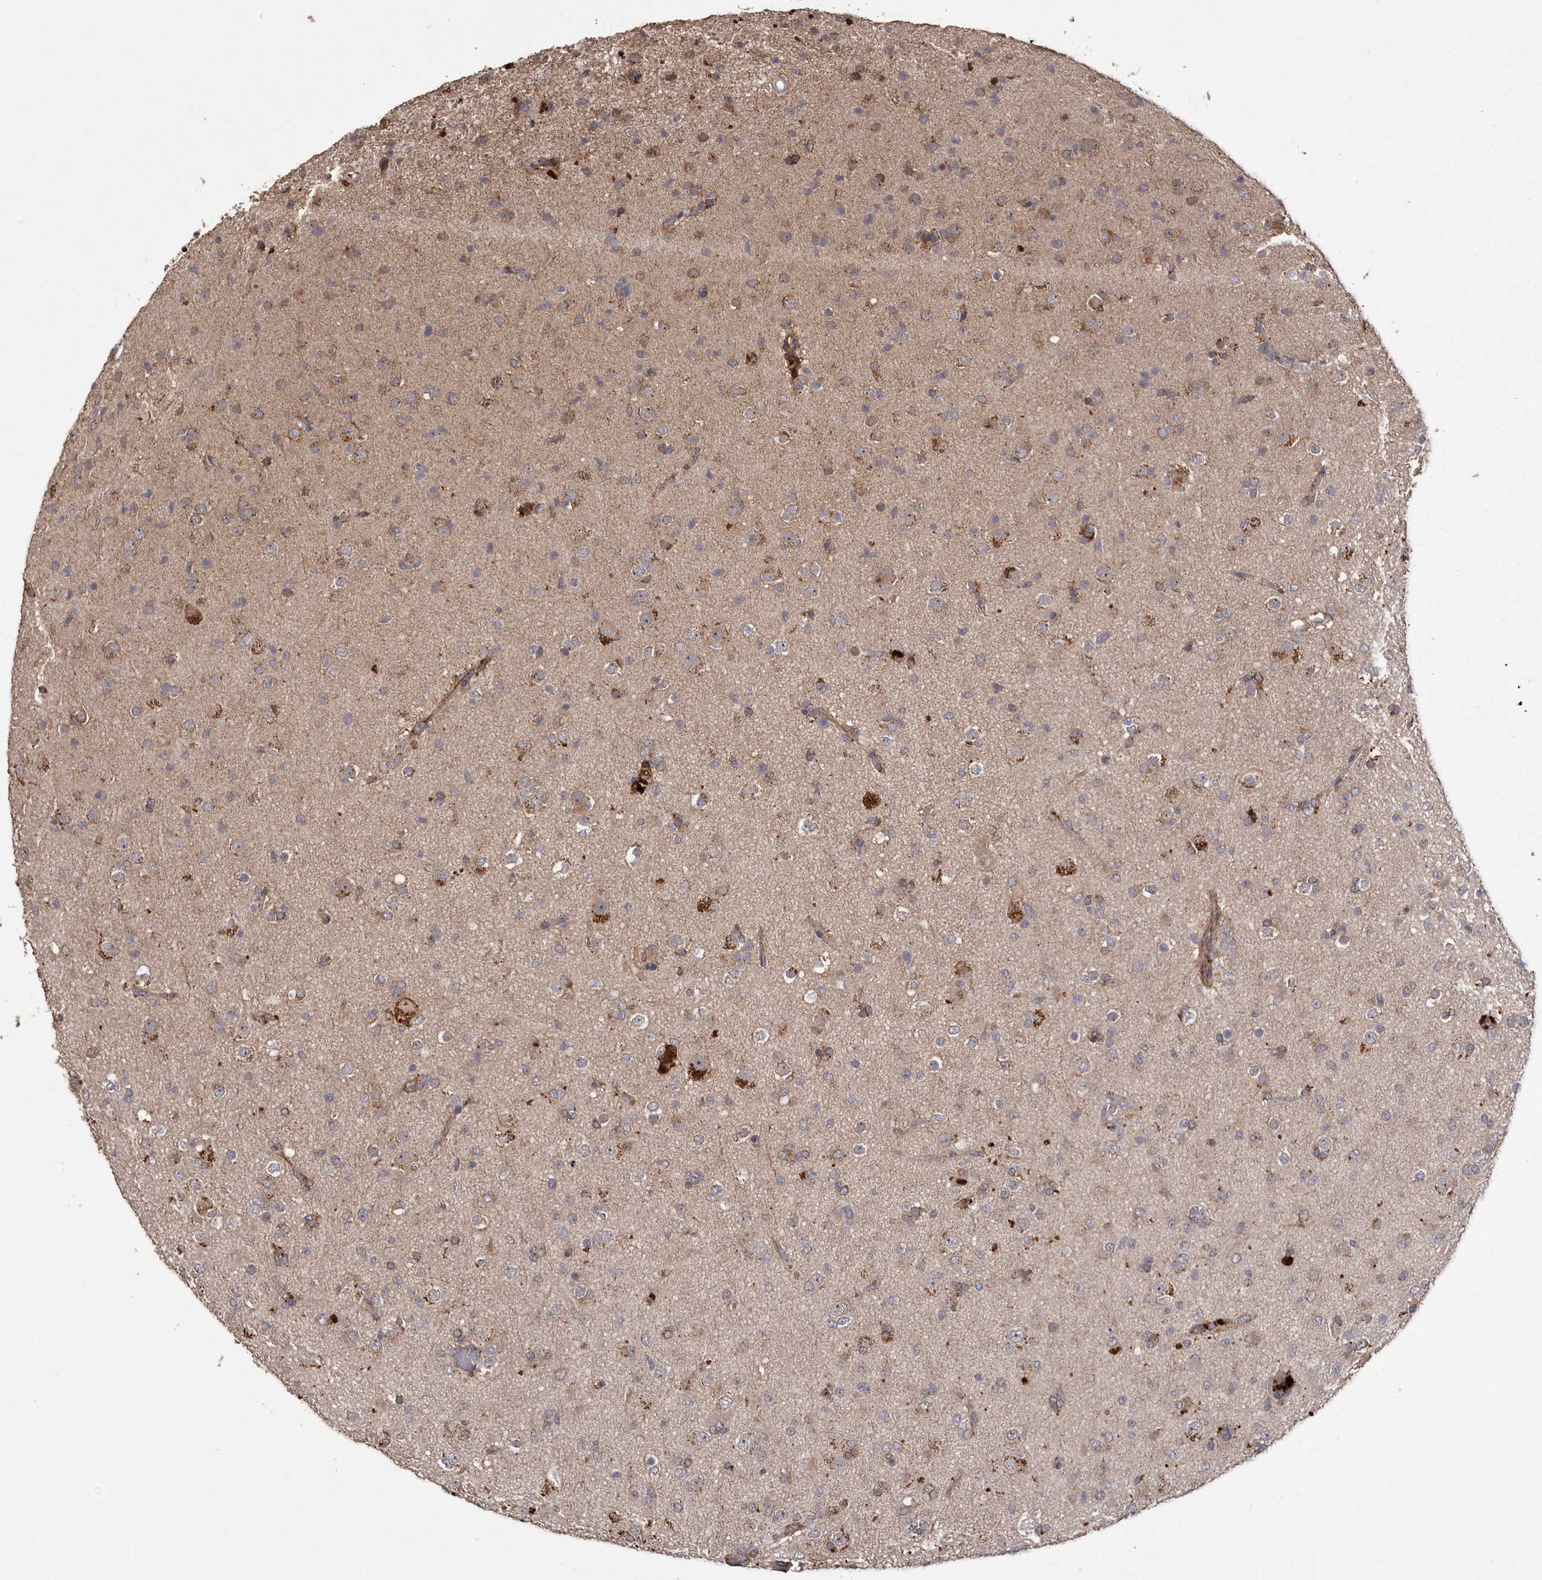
{"staining": {"intensity": "weak", "quantity": "25%-75%", "location": "cytoplasmic/membranous"}, "tissue": "glioma", "cell_type": "Tumor cells", "image_type": "cancer", "snomed": [{"axis": "morphology", "description": "Glioma, malignant, Low grade"}, {"axis": "topography", "description": "Brain"}], "caption": "Weak cytoplasmic/membranous protein staining is appreciated in approximately 25%-75% of tumor cells in malignant glioma (low-grade).", "gene": "CYP1B1", "patient": {"sex": "male", "age": 65}}